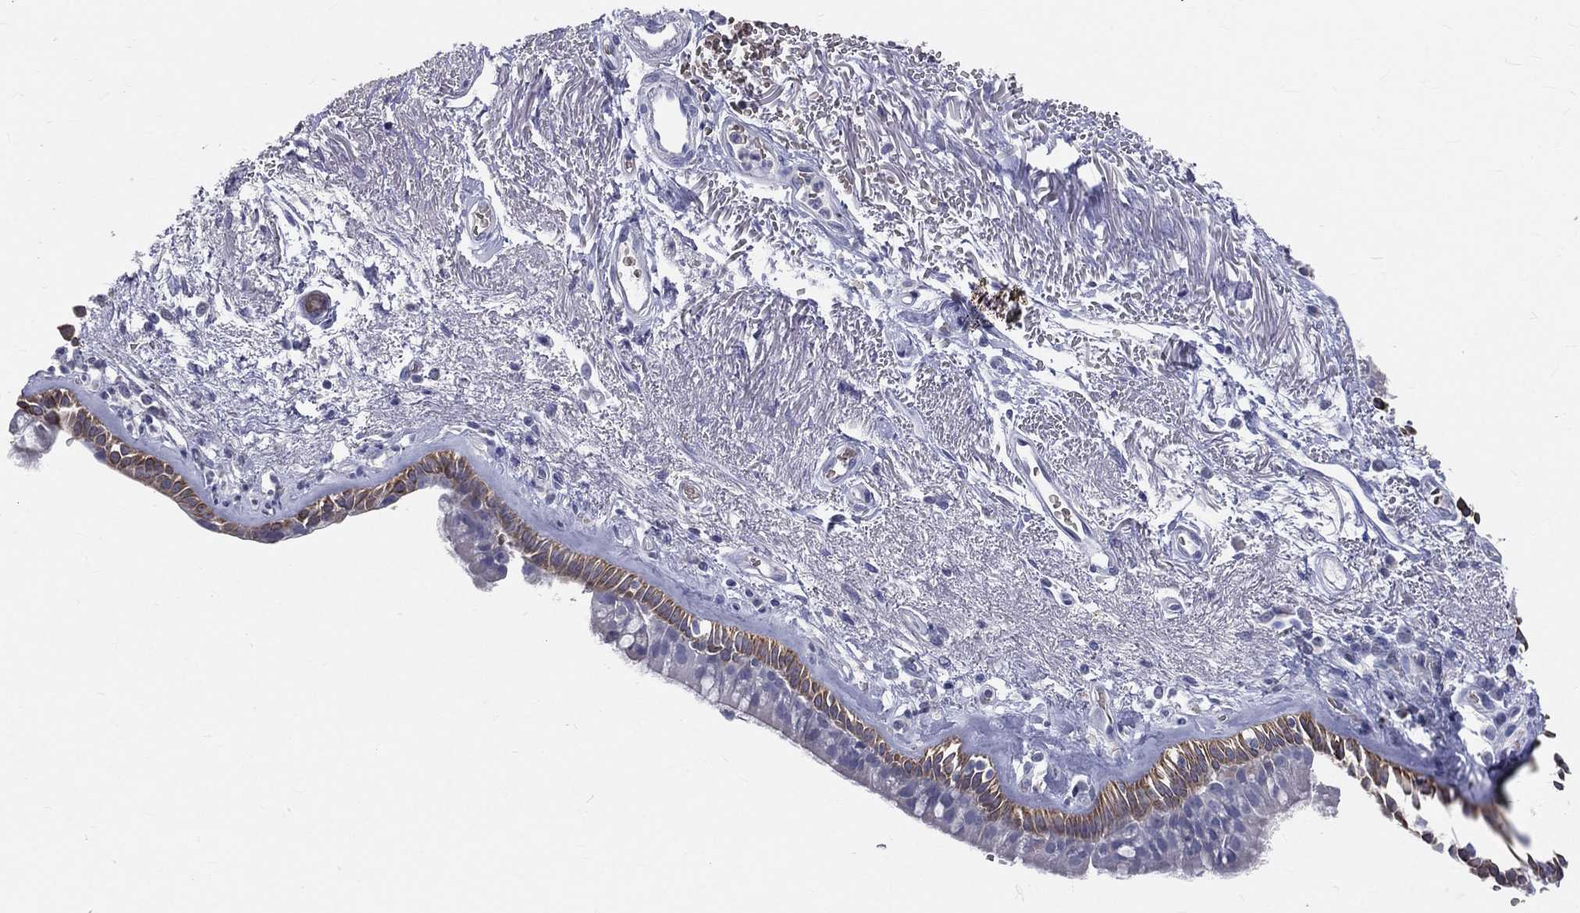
{"staining": {"intensity": "weak", "quantity": "<25%", "location": "cytoplasmic/membranous"}, "tissue": "bronchus", "cell_type": "Respiratory epithelial cells", "image_type": "normal", "snomed": [{"axis": "morphology", "description": "Normal tissue, NOS"}, {"axis": "topography", "description": "Bronchus"}], "caption": "This is an immunohistochemistry (IHC) histopathology image of benign human bronchus. There is no expression in respiratory epithelial cells.", "gene": "CTSW", "patient": {"sex": "male", "age": 82}}